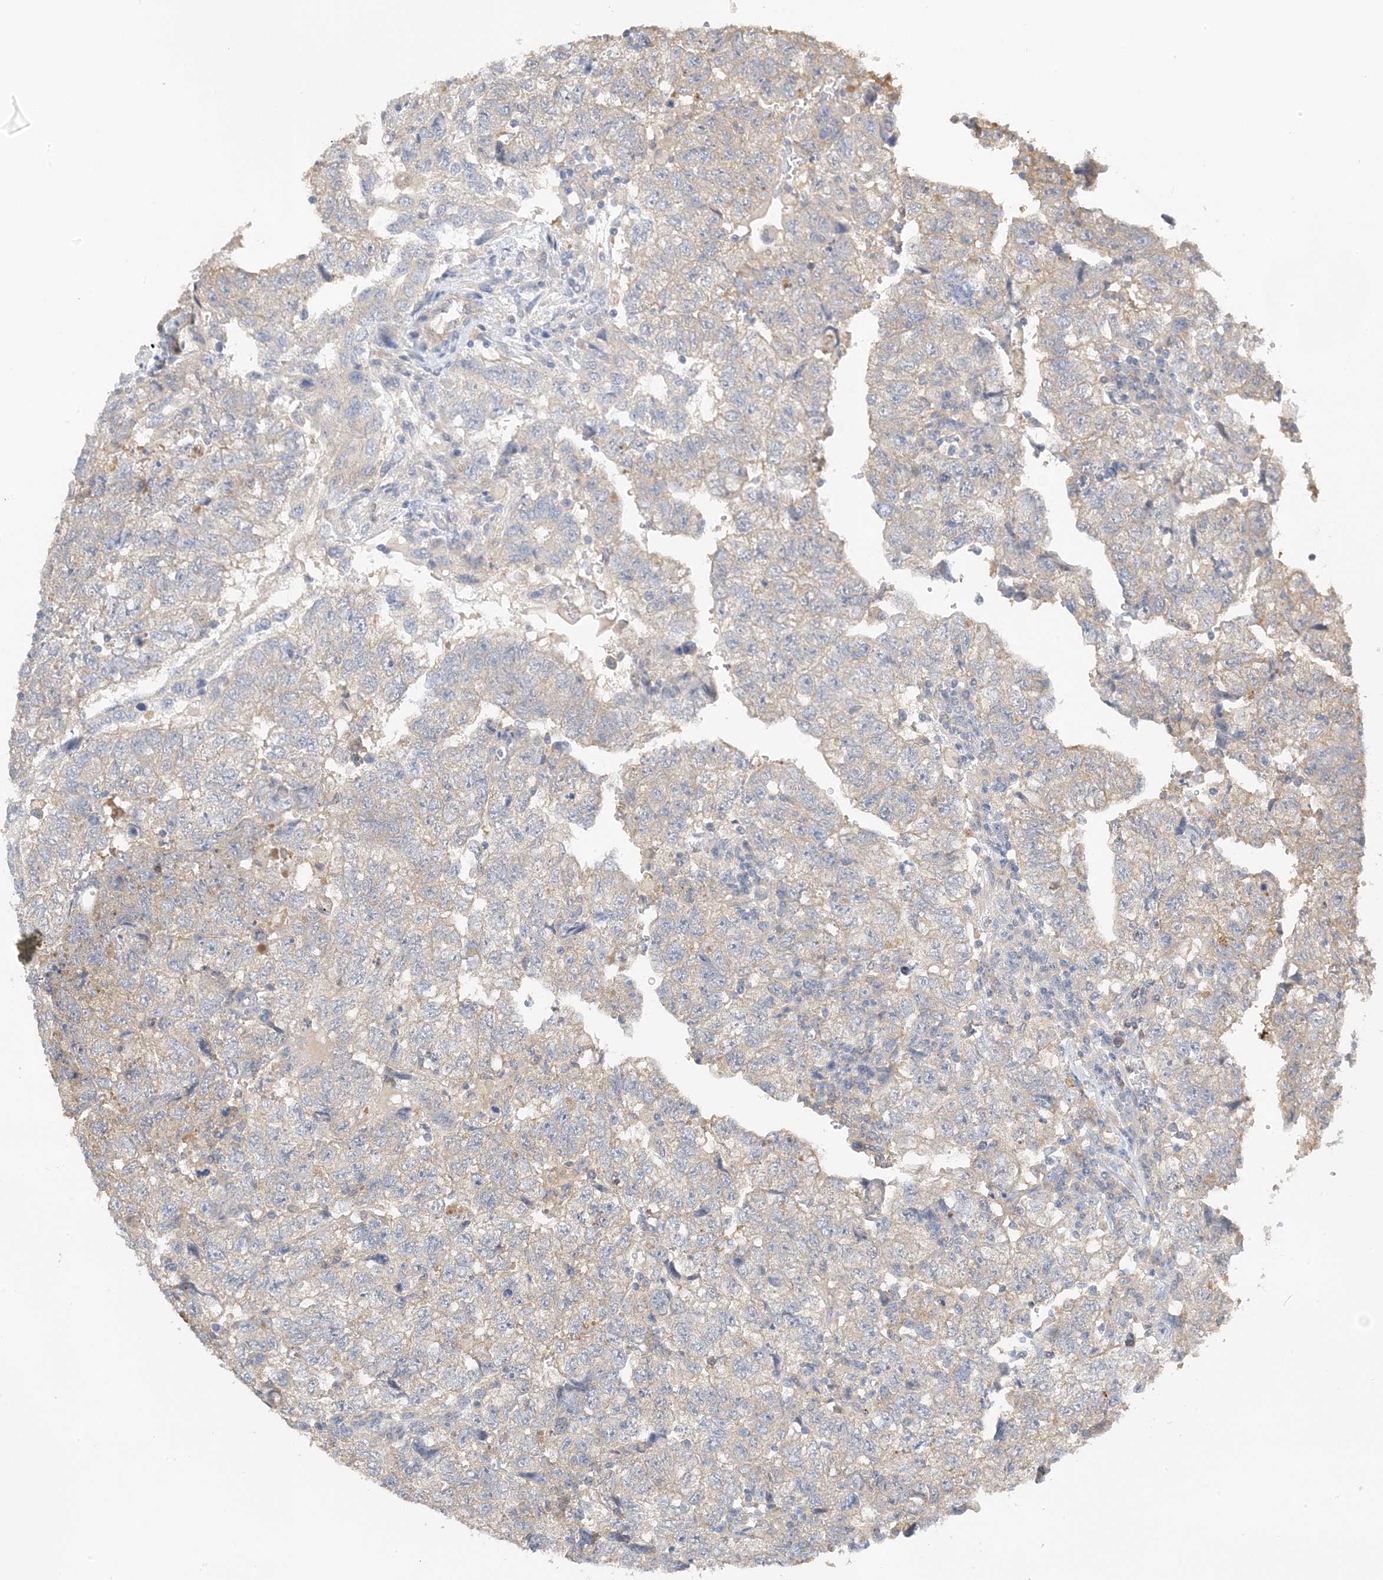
{"staining": {"intensity": "negative", "quantity": "none", "location": "none"}, "tissue": "testis cancer", "cell_type": "Tumor cells", "image_type": "cancer", "snomed": [{"axis": "morphology", "description": "Carcinoma, Embryonal, NOS"}, {"axis": "topography", "description": "Testis"}], "caption": "Immunohistochemical staining of human embryonal carcinoma (testis) shows no significant positivity in tumor cells.", "gene": "KIFBP", "patient": {"sex": "male", "age": 36}}